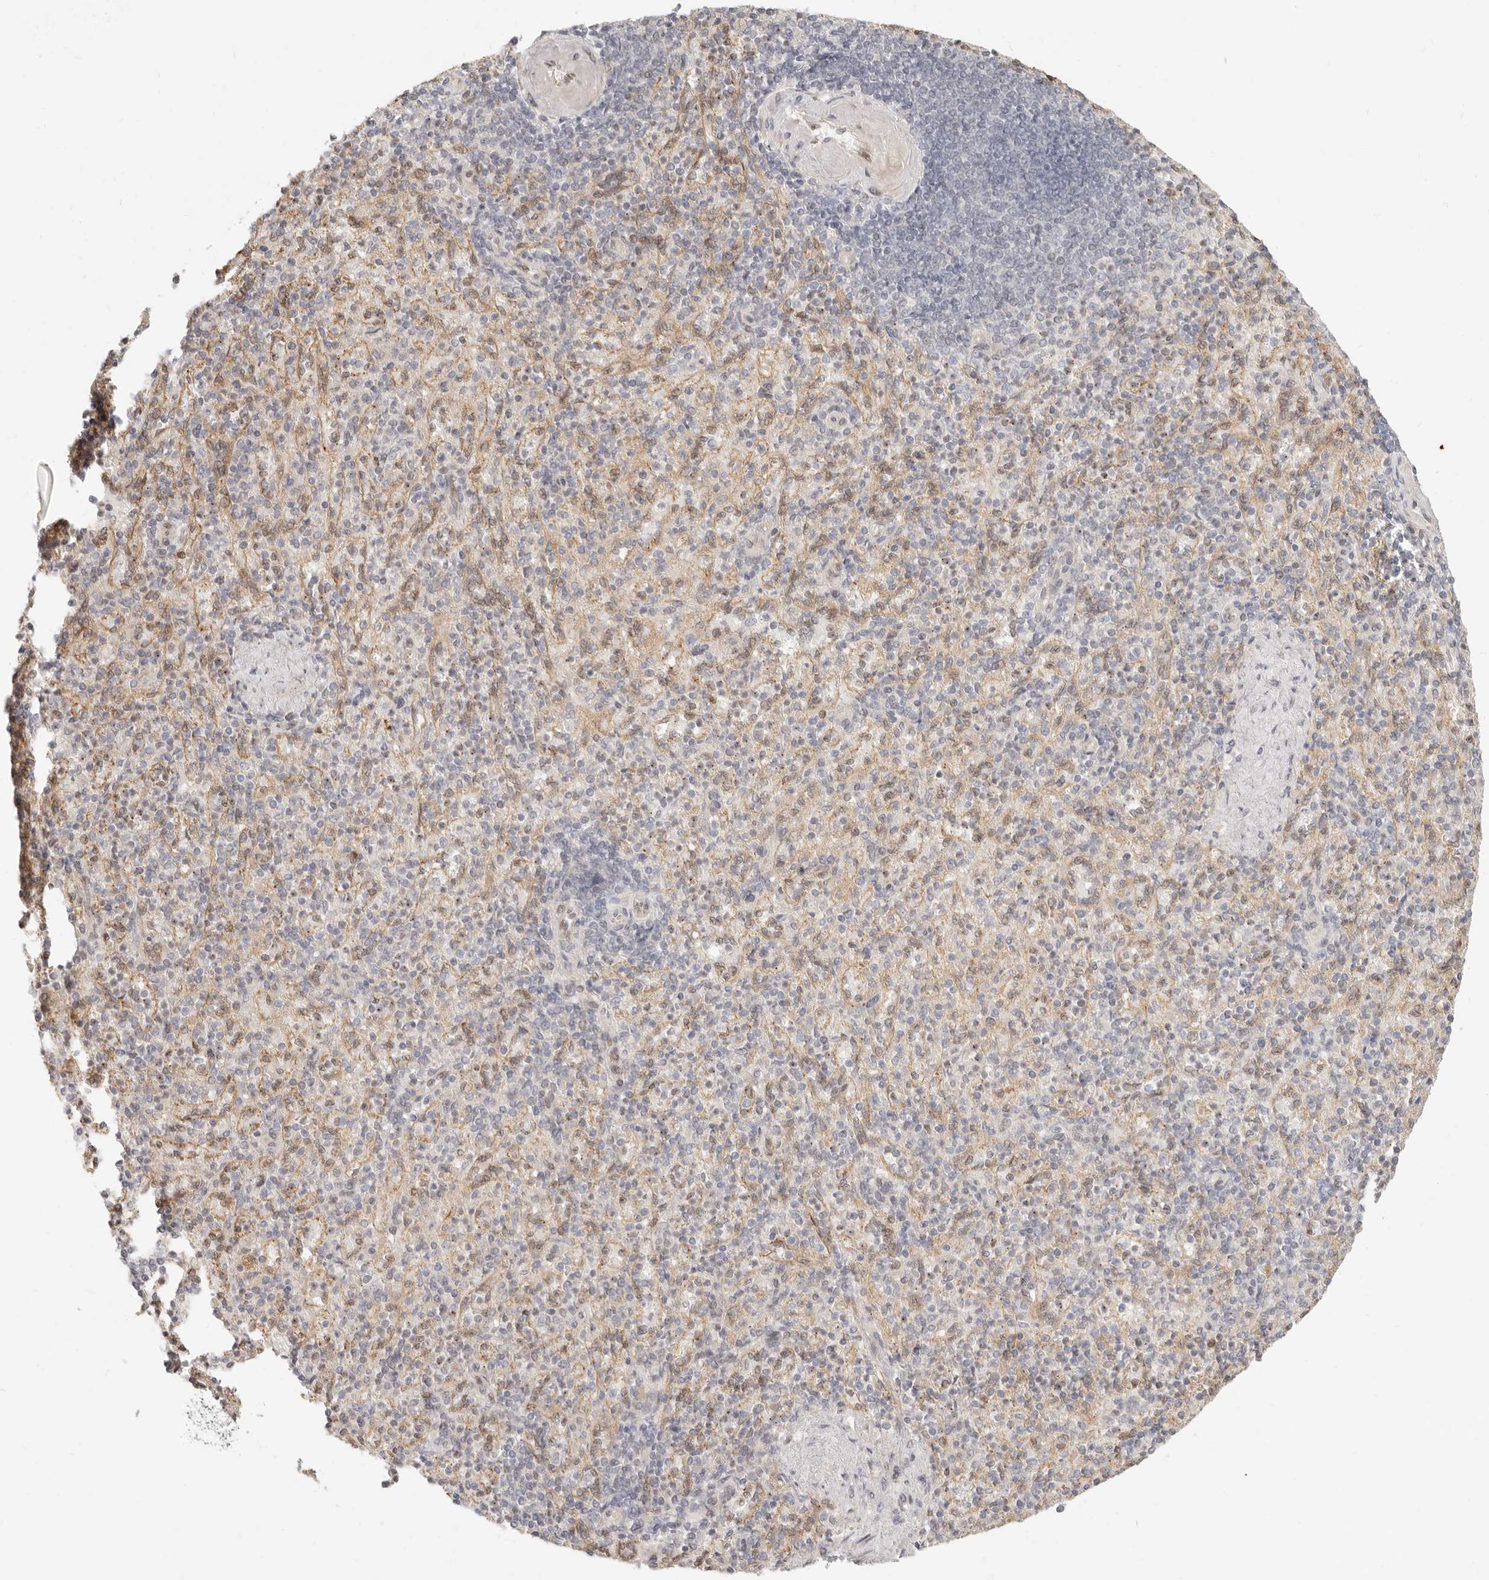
{"staining": {"intensity": "weak", "quantity": "<25%", "location": "cytoplasmic/membranous"}, "tissue": "spleen", "cell_type": "Cells in red pulp", "image_type": "normal", "snomed": [{"axis": "morphology", "description": "Normal tissue, NOS"}, {"axis": "topography", "description": "Spleen"}], "caption": "Micrograph shows no protein expression in cells in red pulp of benign spleen. (DAB immunohistochemistry visualized using brightfield microscopy, high magnification).", "gene": "TUFT1", "patient": {"sex": "female", "age": 74}}